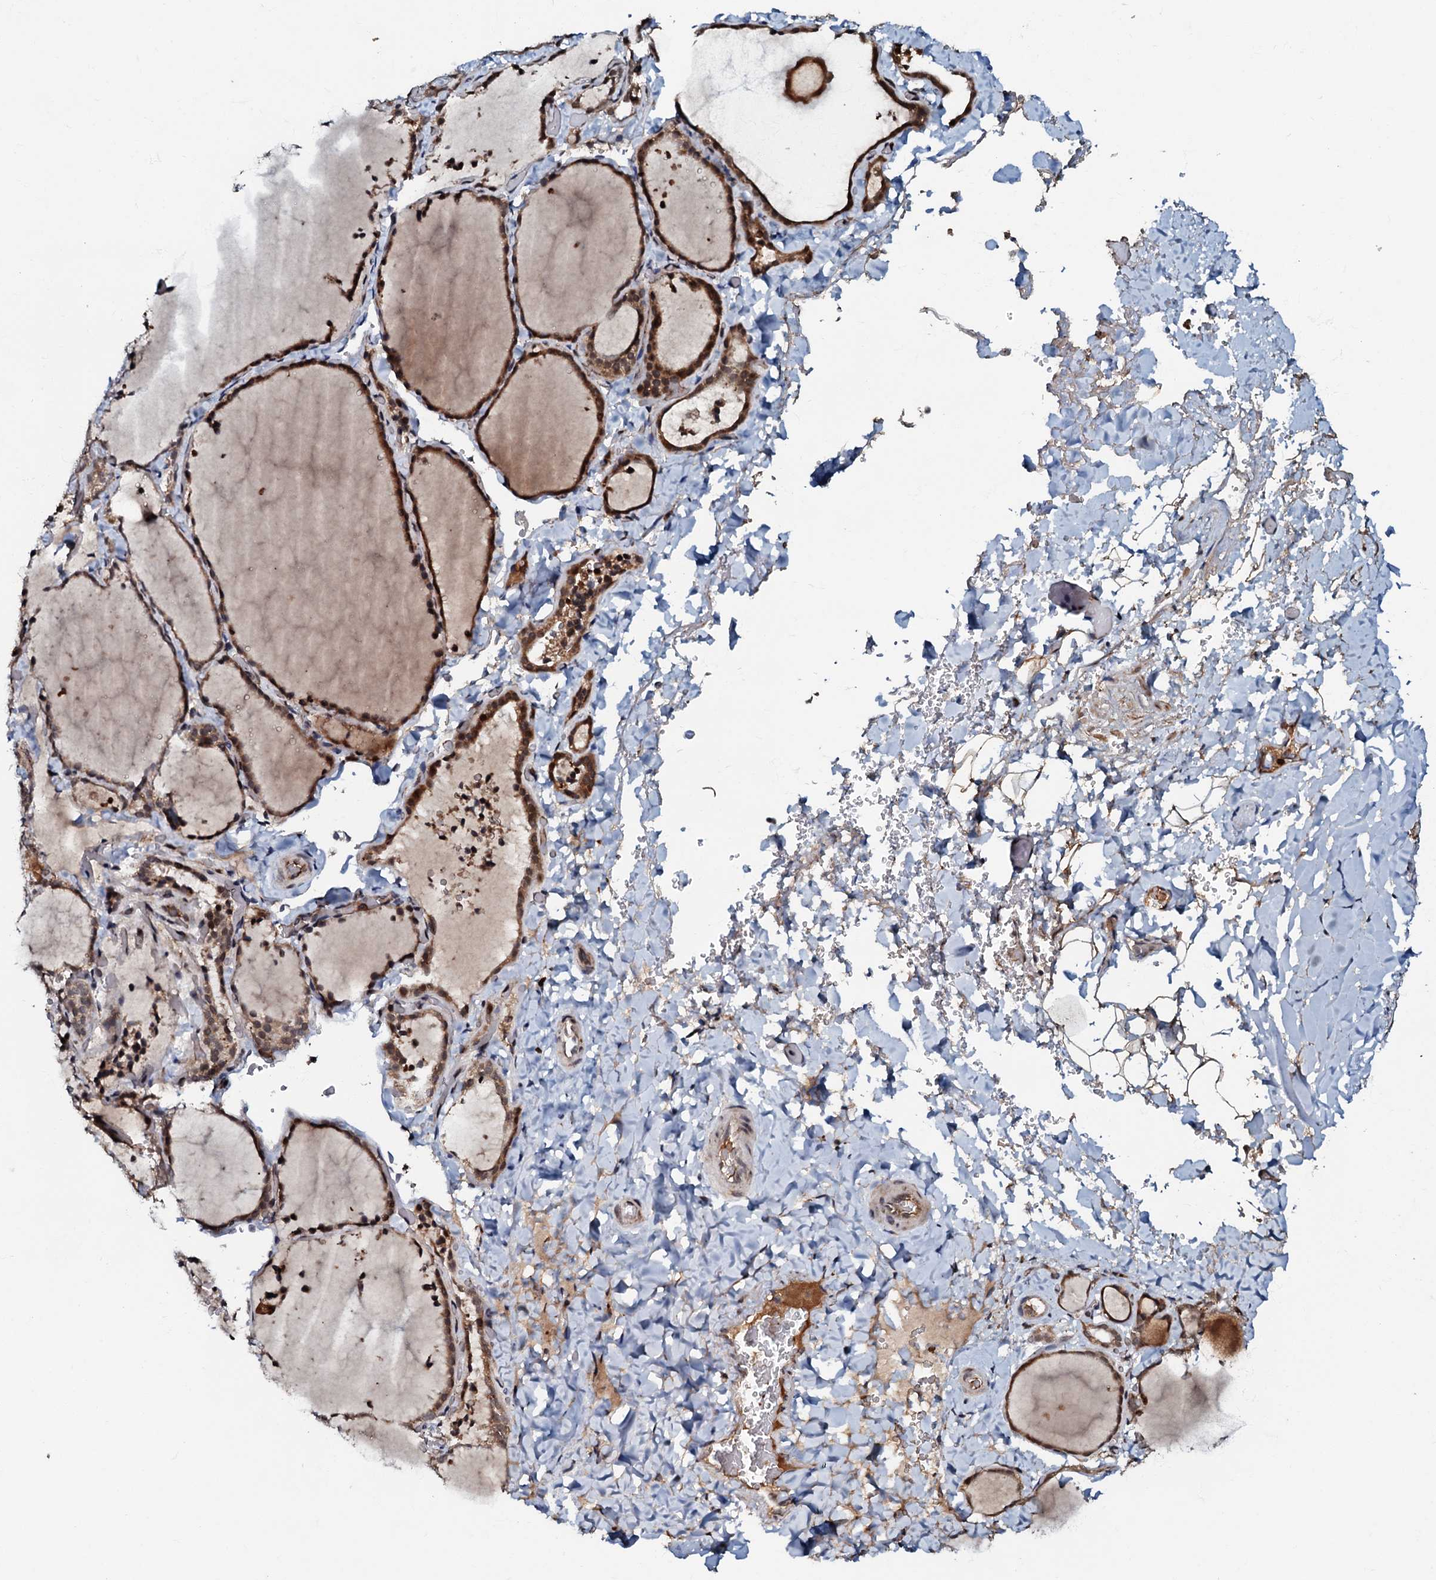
{"staining": {"intensity": "moderate", "quantity": ">75%", "location": "cytoplasmic/membranous,nuclear"}, "tissue": "thyroid gland", "cell_type": "Glandular cells", "image_type": "normal", "snomed": [{"axis": "morphology", "description": "Normal tissue, NOS"}, {"axis": "topography", "description": "Thyroid gland"}], "caption": "High-magnification brightfield microscopy of benign thyroid gland stained with DAB (3,3'-diaminobenzidine) (brown) and counterstained with hematoxylin (blue). glandular cells exhibit moderate cytoplasmic/membranous,nuclear staining is identified in approximately>75% of cells. The staining is performed using DAB (3,3'-diaminobenzidine) brown chromogen to label protein expression. The nuclei are counter-stained blue using hematoxylin.", "gene": "C18orf32", "patient": {"sex": "female", "age": 22}}